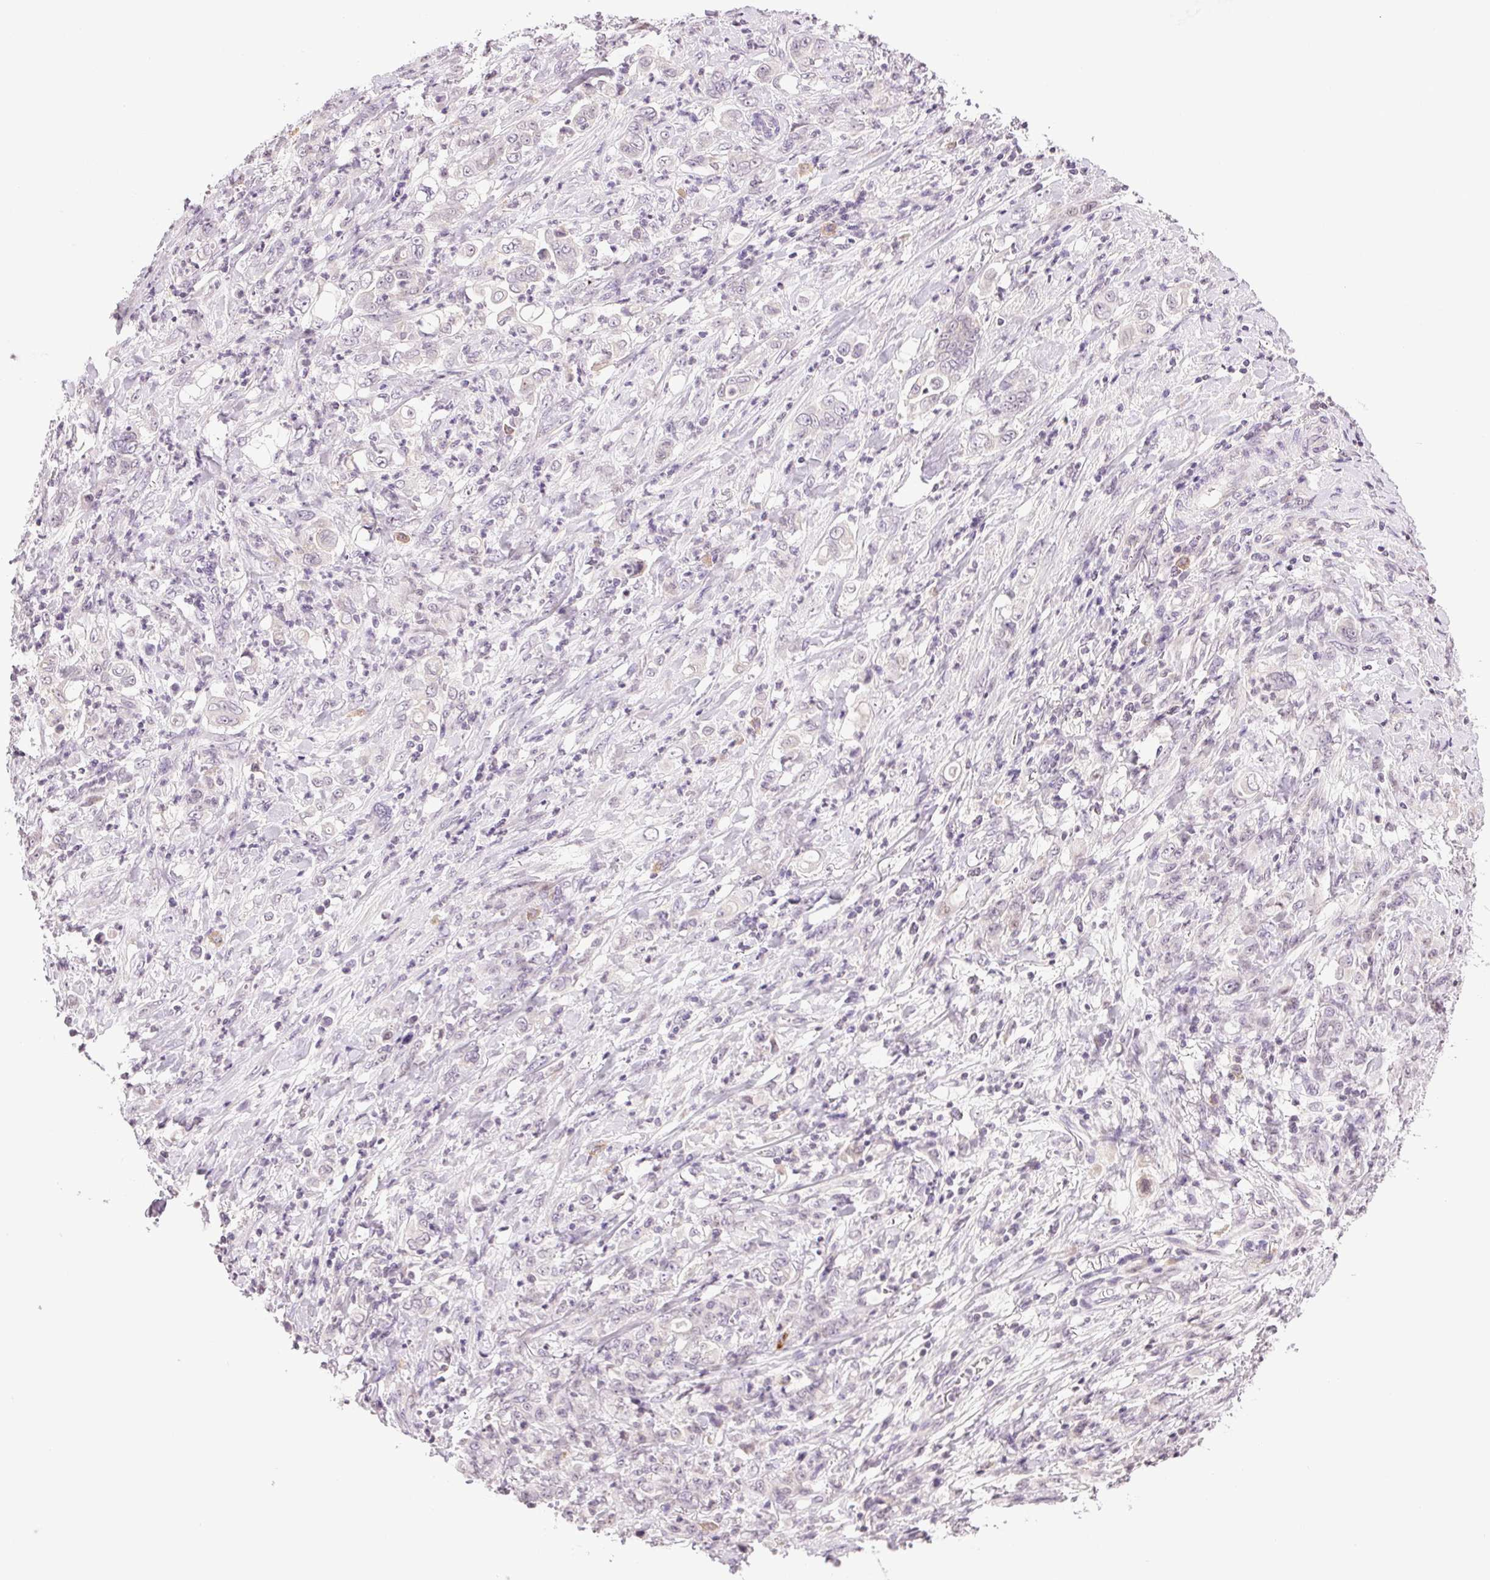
{"staining": {"intensity": "negative", "quantity": "none", "location": "none"}, "tissue": "stomach cancer", "cell_type": "Tumor cells", "image_type": "cancer", "snomed": [{"axis": "morphology", "description": "Adenocarcinoma, NOS"}, {"axis": "topography", "description": "Stomach"}], "caption": "A photomicrograph of human stomach cancer (adenocarcinoma) is negative for staining in tumor cells.", "gene": "TNNT3", "patient": {"sex": "female", "age": 79}}